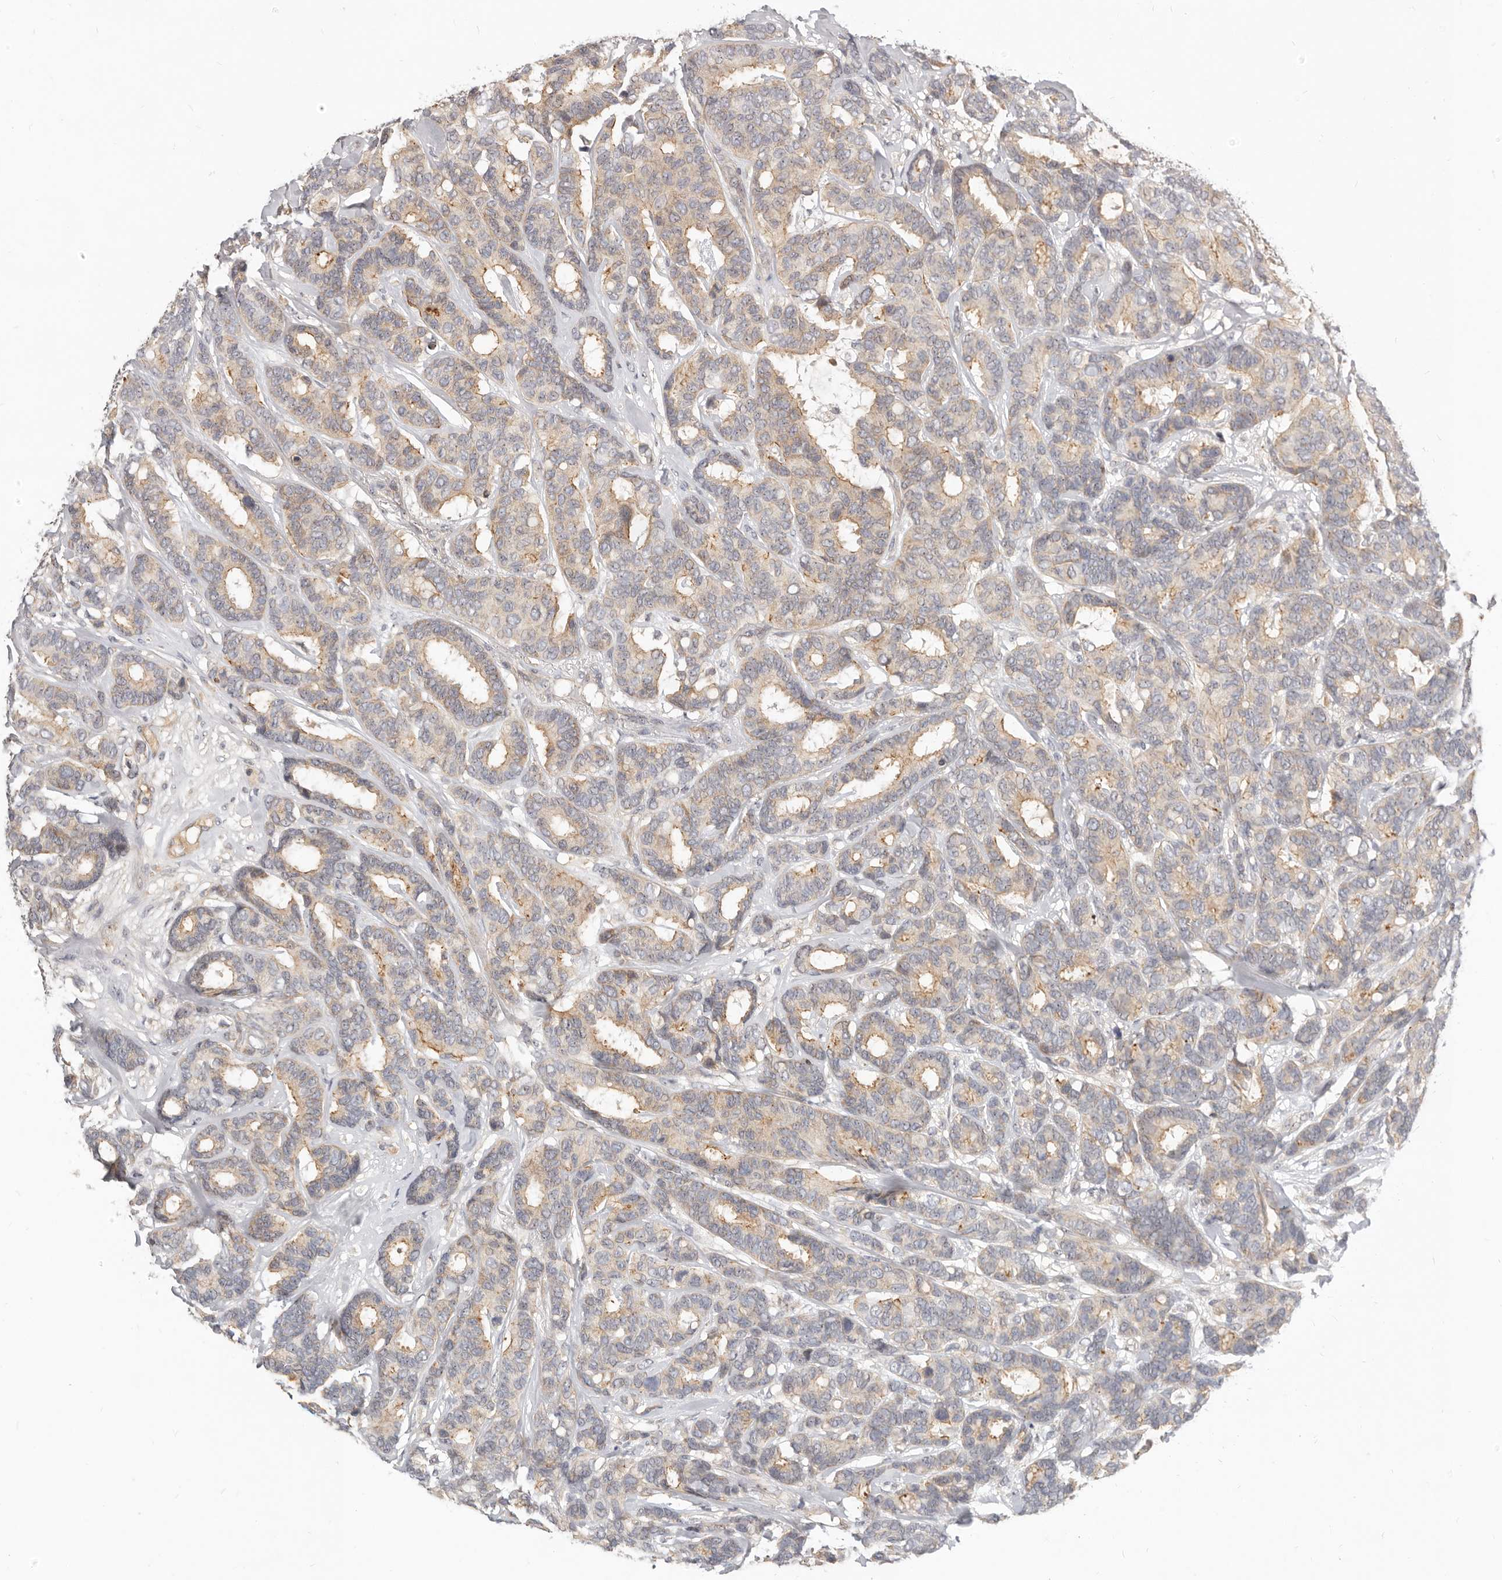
{"staining": {"intensity": "weak", "quantity": ">75%", "location": "cytoplasmic/membranous"}, "tissue": "breast cancer", "cell_type": "Tumor cells", "image_type": "cancer", "snomed": [{"axis": "morphology", "description": "Duct carcinoma"}, {"axis": "topography", "description": "Breast"}], "caption": "Intraductal carcinoma (breast) stained with a protein marker reveals weak staining in tumor cells.", "gene": "MICALL2", "patient": {"sex": "female", "age": 87}}